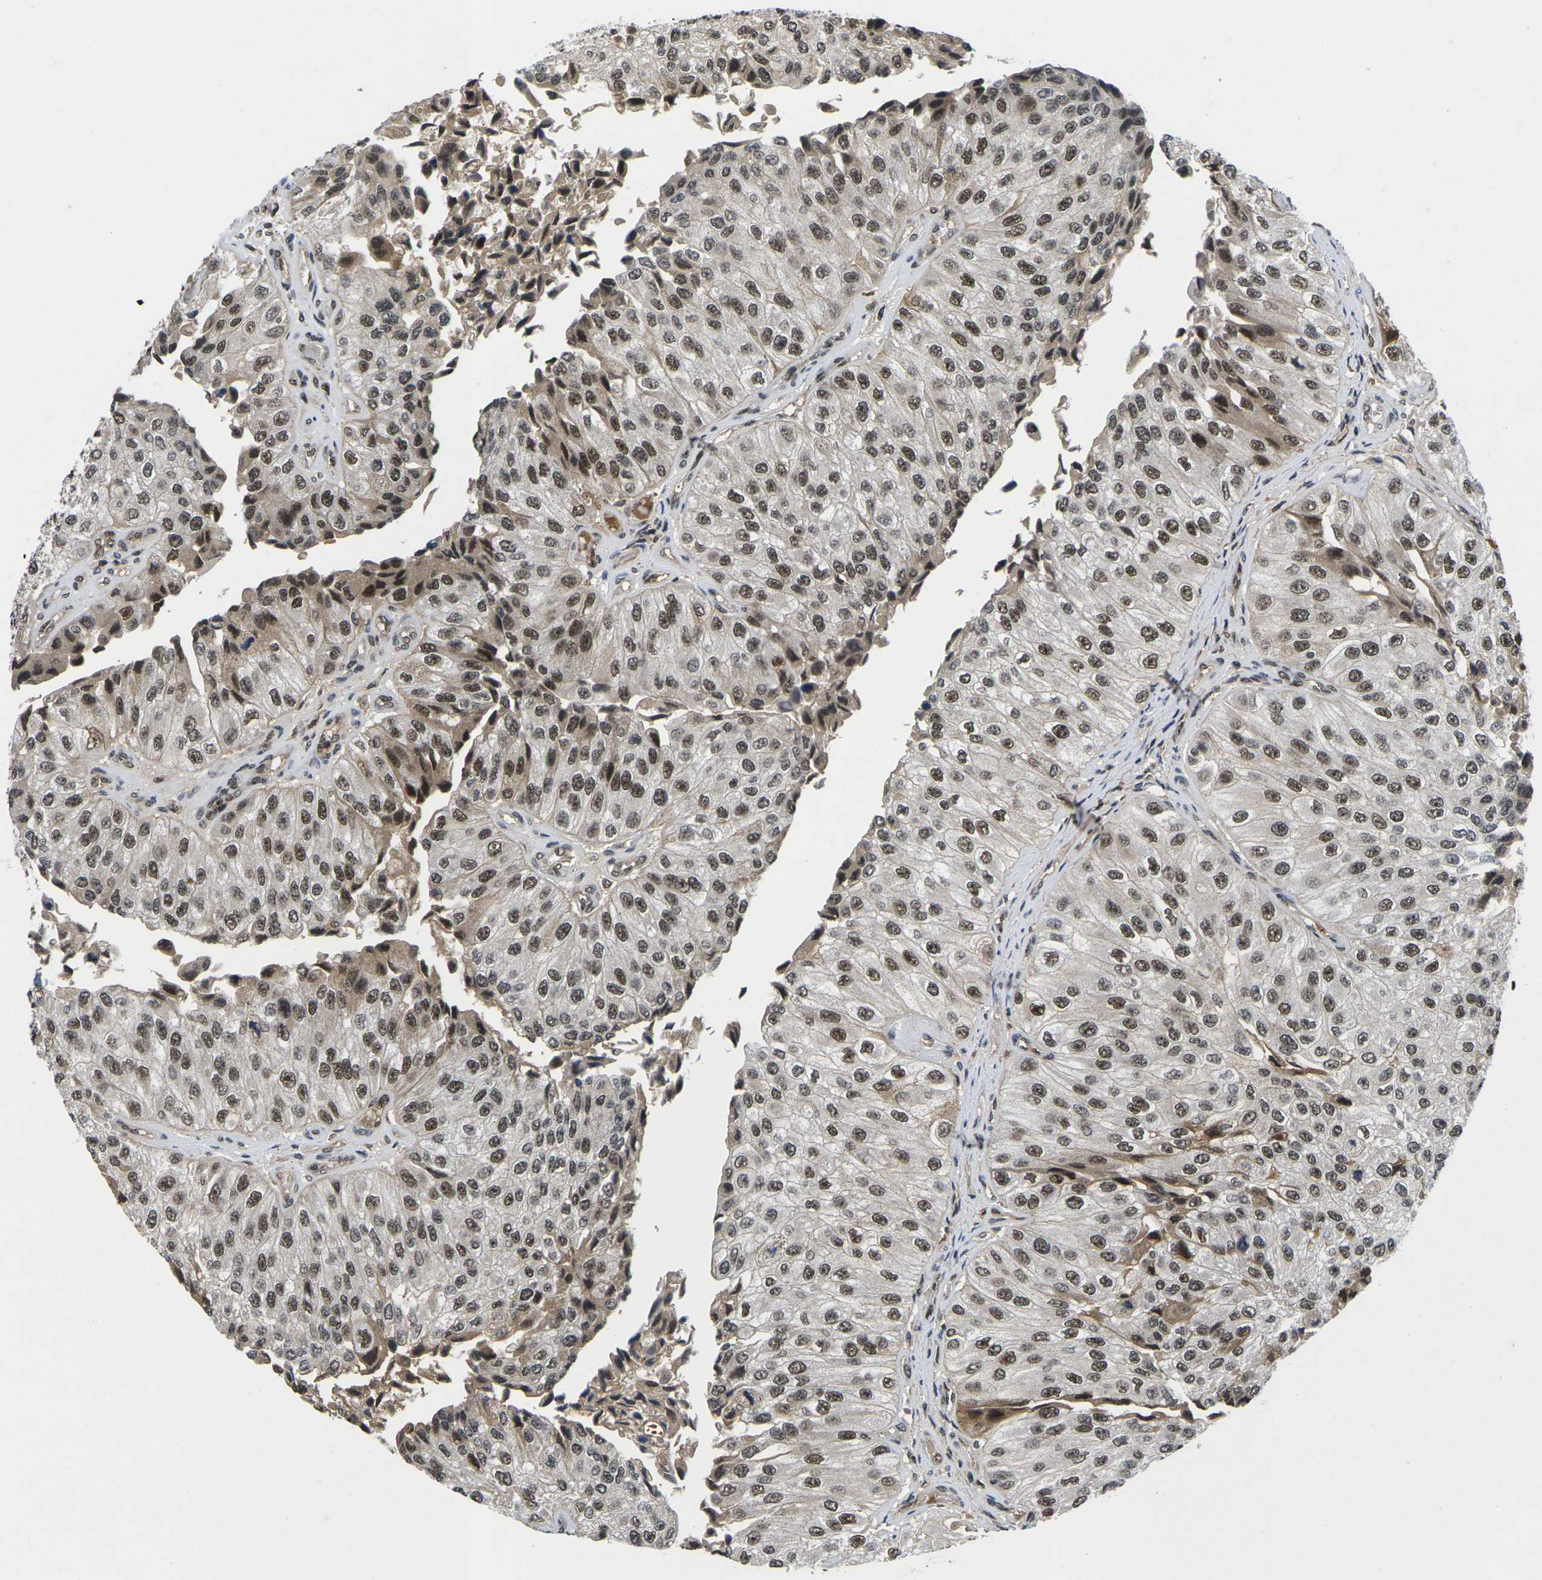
{"staining": {"intensity": "moderate", "quantity": ">75%", "location": "nuclear"}, "tissue": "urothelial cancer", "cell_type": "Tumor cells", "image_type": "cancer", "snomed": [{"axis": "morphology", "description": "Urothelial carcinoma, High grade"}, {"axis": "topography", "description": "Kidney"}, {"axis": "topography", "description": "Urinary bladder"}], "caption": "High-power microscopy captured an immunohistochemistry micrograph of urothelial carcinoma (high-grade), revealing moderate nuclear expression in about >75% of tumor cells.", "gene": "GTF2E1", "patient": {"sex": "male", "age": 77}}